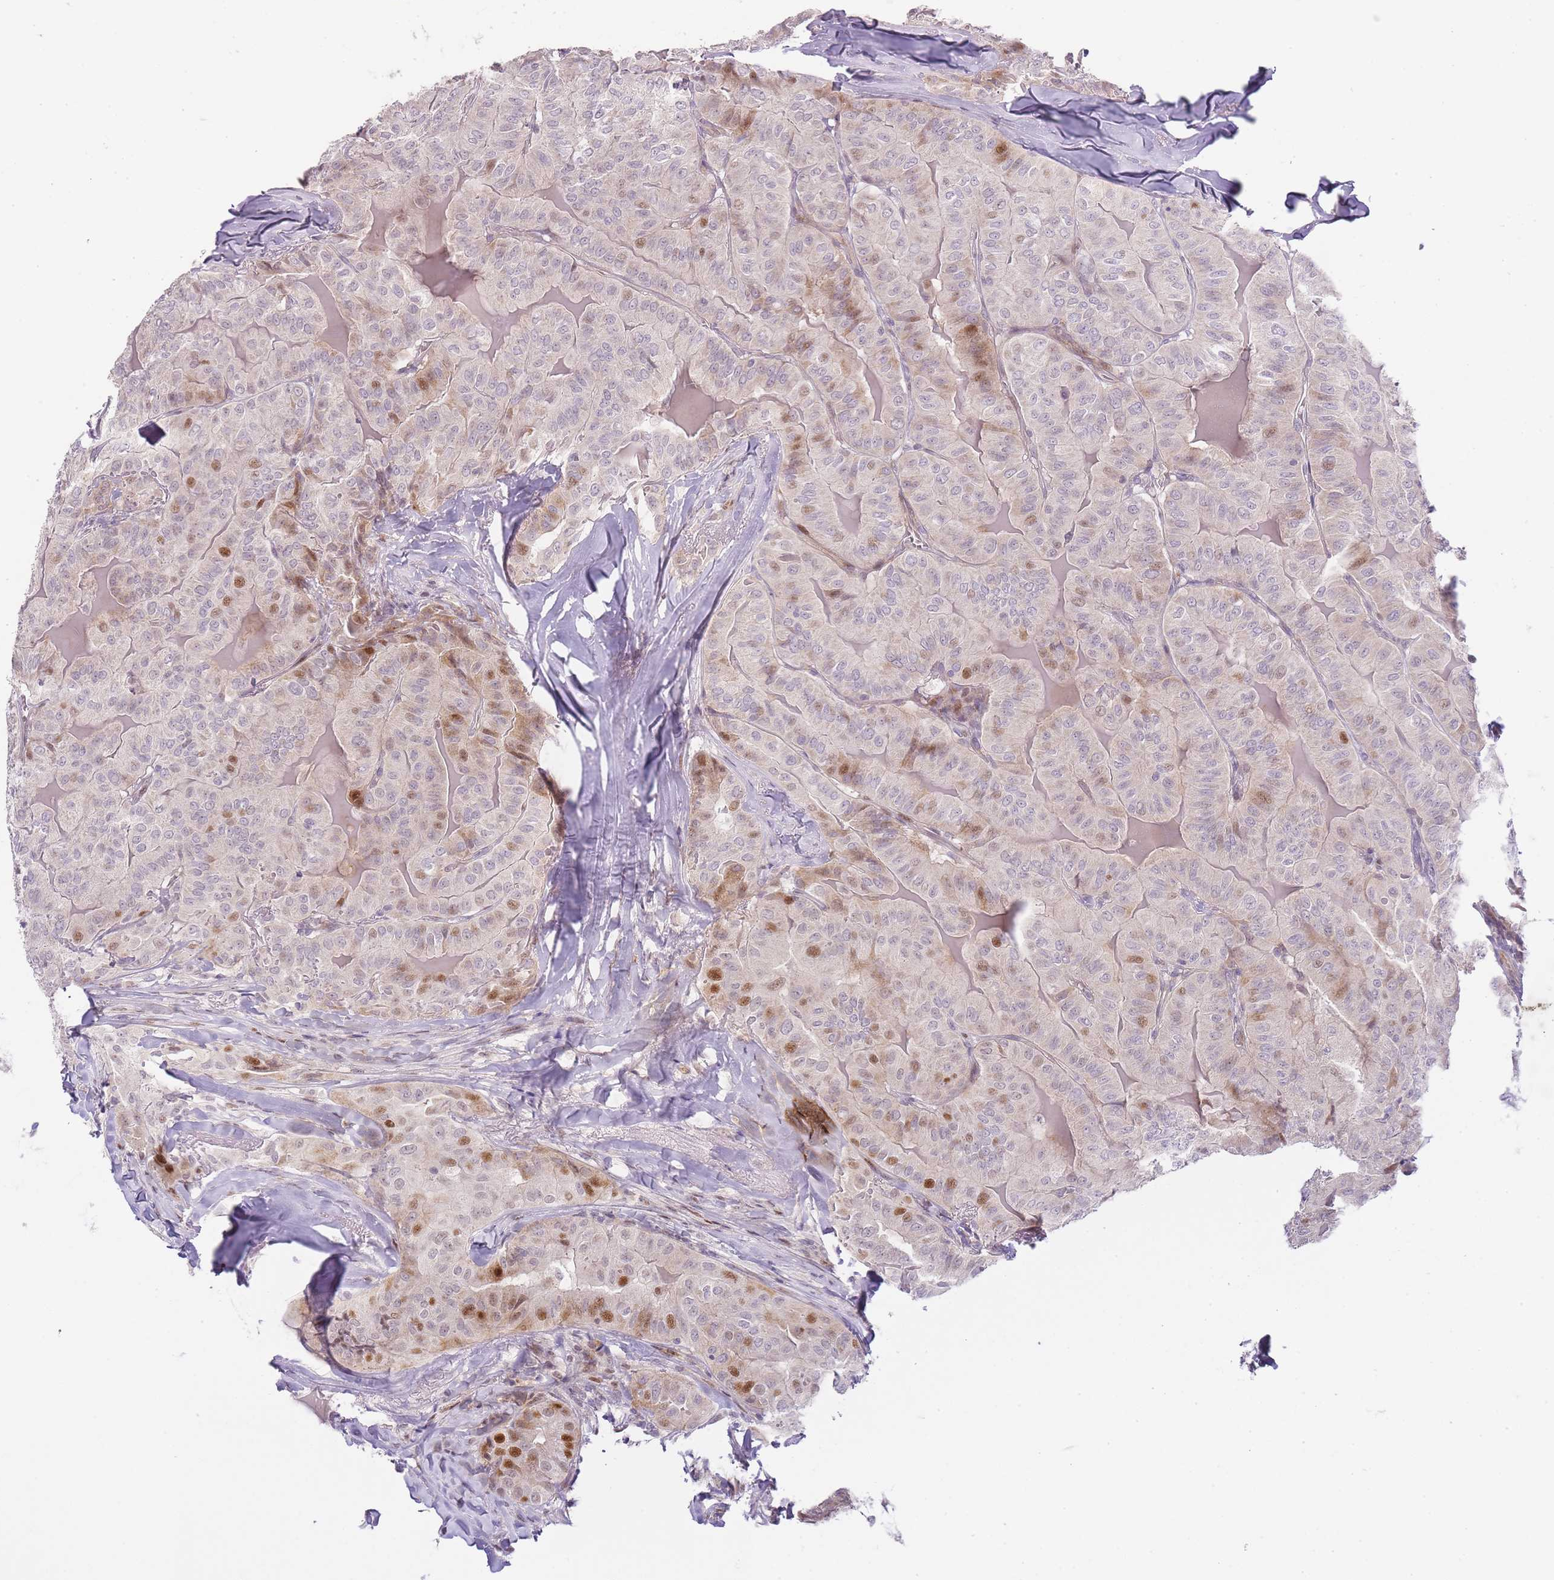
{"staining": {"intensity": "strong", "quantity": "<25%", "location": "nuclear"}, "tissue": "thyroid cancer", "cell_type": "Tumor cells", "image_type": "cancer", "snomed": [{"axis": "morphology", "description": "Papillary adenocarcinoma, NOS"}, {"axis": "topography", "description": "Thyroid gland"}], "caption": "Strong nuclear staining for a protein is identified in approximately <25% of tumor cells of thyroid papillary adenocarcinoma using immunohistochemistry.", "gene": "OGG1", "patient": {"sex": "female", "age": 68}}